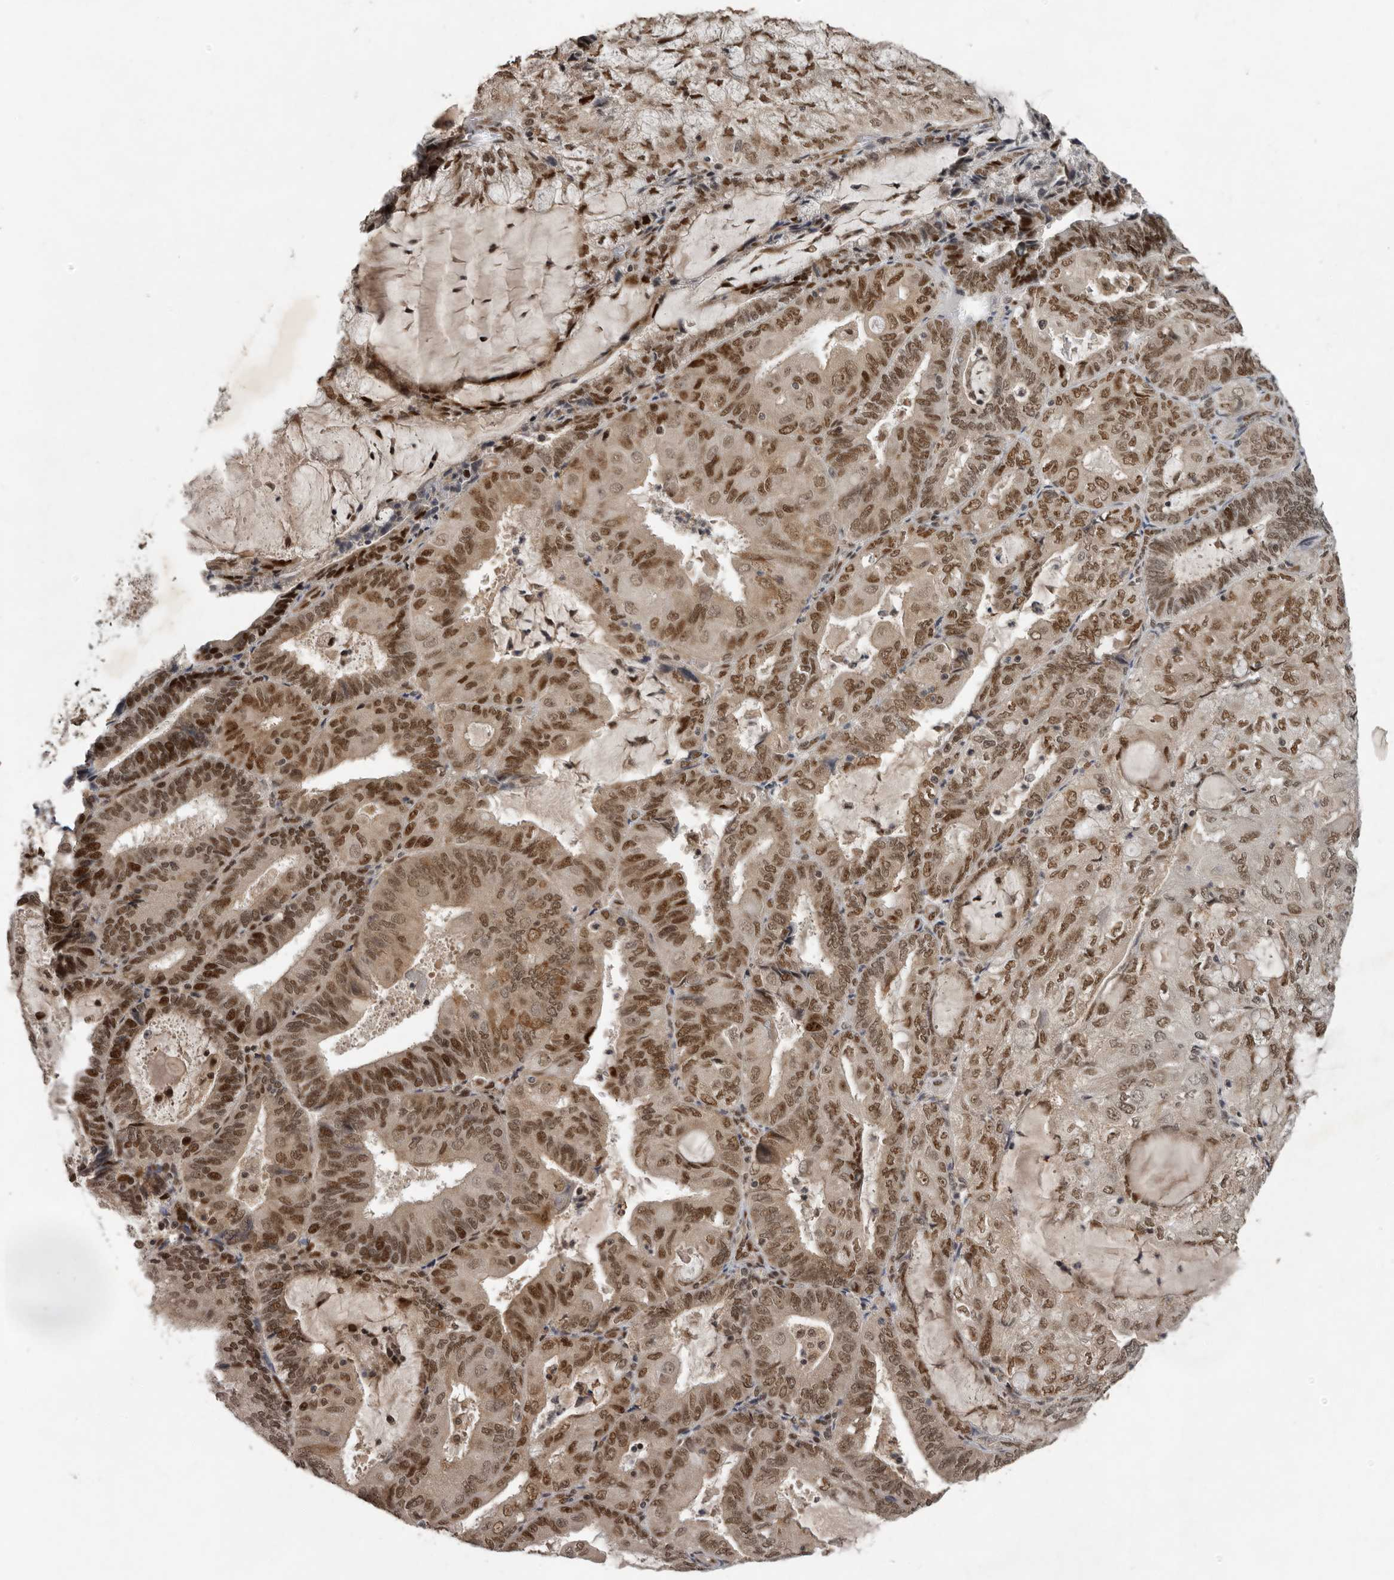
{"staining": {"intensity": "moderate", "quantity": ">75%", "location": "cytoplasmic/membranous,nuclear"}, "tissue": "endometrial cancer", "cell_type": "Tumor cells", "image_type": "cancer", "snomed": [{"axis": "morphology", "description": "Adenocarcinoma, NOS"}, {"axis": "topography", "description": "Endometrium"}], "caption": "IHC micrograph of neoplastic tissue: endometrial adenocarcinoma stained using IHC displays medium levels of moderate protein expression localized specifically in the cytoplasmic/membranous and nuclear of tumor cells, appearing as a cytoplasmic/membranous and nuclear brown color.", "gene": "CDC27", "patient": {"sex": "female", "age": 81}}